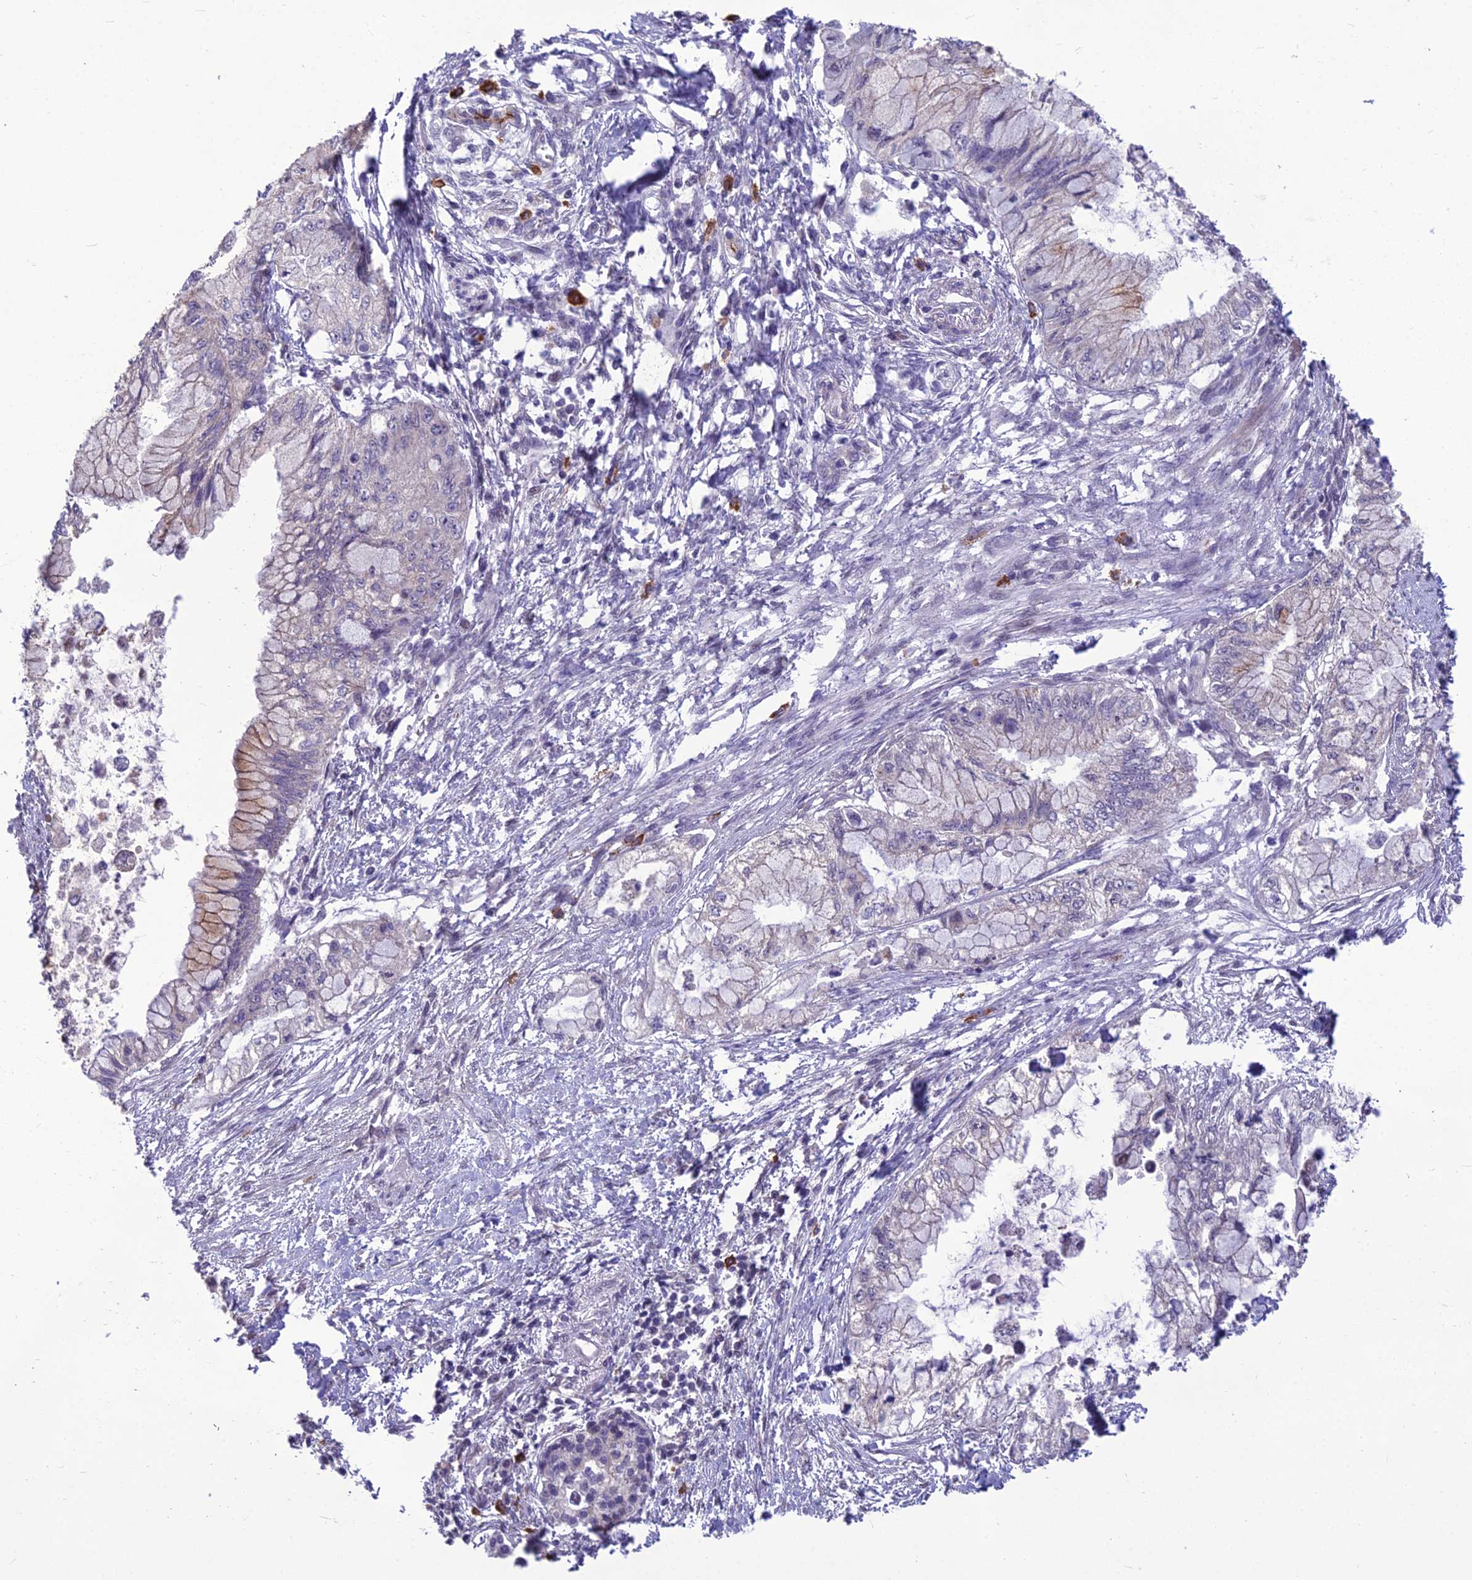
{"staining": {"intensity": "negative", "quantity": "none", "location": "none"}, "tissue": "pancreatic cancer", "cell_type": "Tumor cells", "image_type": "cancer", "snomed": [{"axis": "morphology", "description": "Adenocarcinoma, NOS"}, {"axis": "topography", "description": "Pancreas"}], "caption": "Histopathology image shows no significant protein expression in tumor cells of pancreatic cancer (adenocarcinoma).", "gene": "FBRS", "patient": {"sex": "male", "age": 48}}